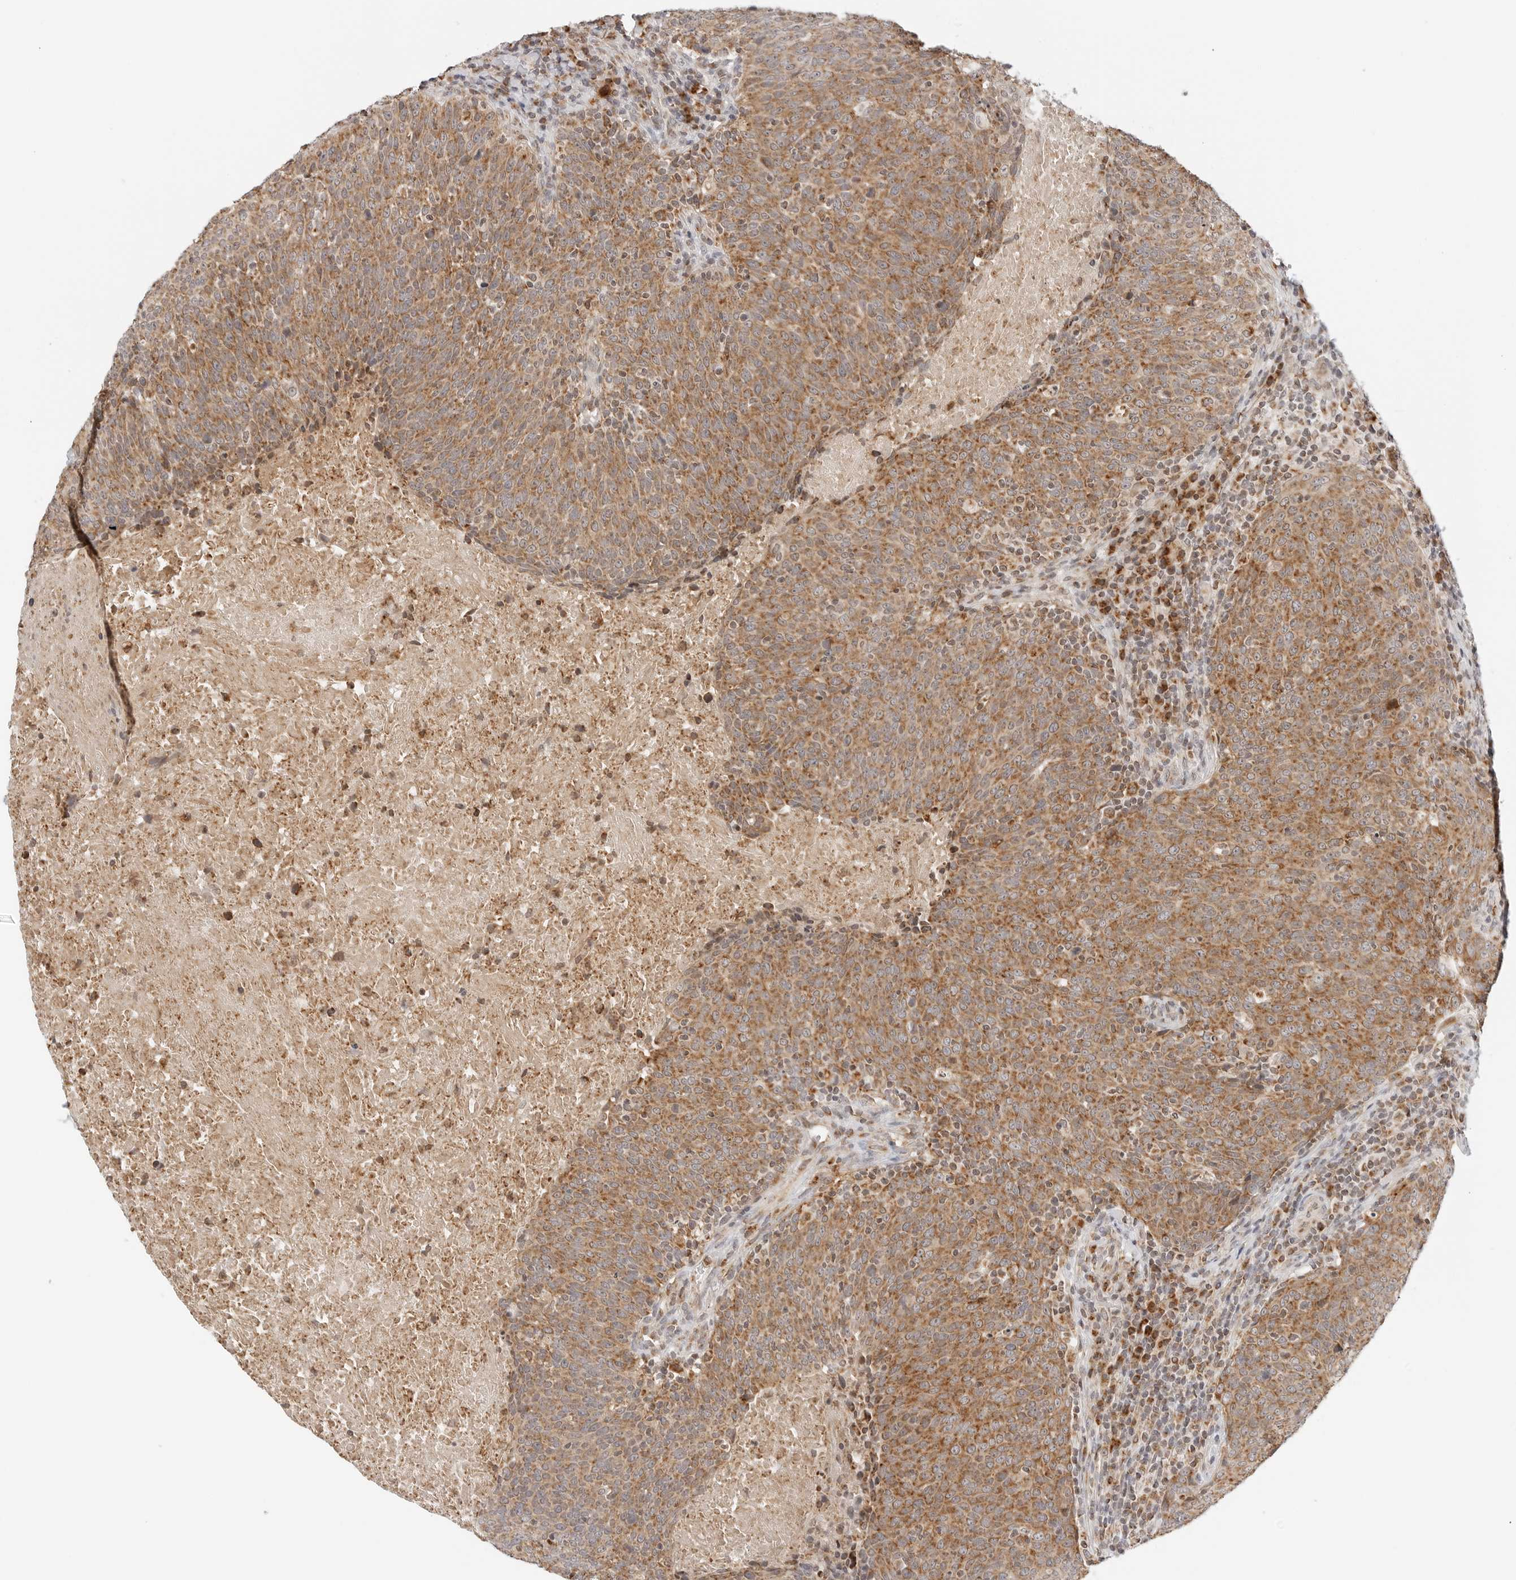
{"staining": {"intensity": "moderate", "quantity": ">75%", "location": "cytoplasmic/membranous"}, "tissue": "head and neck cancer", "cell_type": "Tumor cells", "image_type": "cancer", "snomed": [{"axis": "morphology", "description": "Squamous cell carcinoma, NOS"}, {"axis": "morphology", "description": "Squamous cell carcinoma, metastatic, NOS"}, {"axis": "topography", "description": "Lymph node"}, {"axis": "topography", "description": "Head-Neck"}], "caption": "High-magnification brightfield microscopy of head and neck metastatic squamous cell carcinoma stained with DAB (brown) and counterstained with hematoxylin (blue). tumor cells exhibit moderate cytoplasmic/membranous staining is seen in about>75% of cells.", "gene": "DYRK4", "patient": {"sex": "male", "age": 62}}